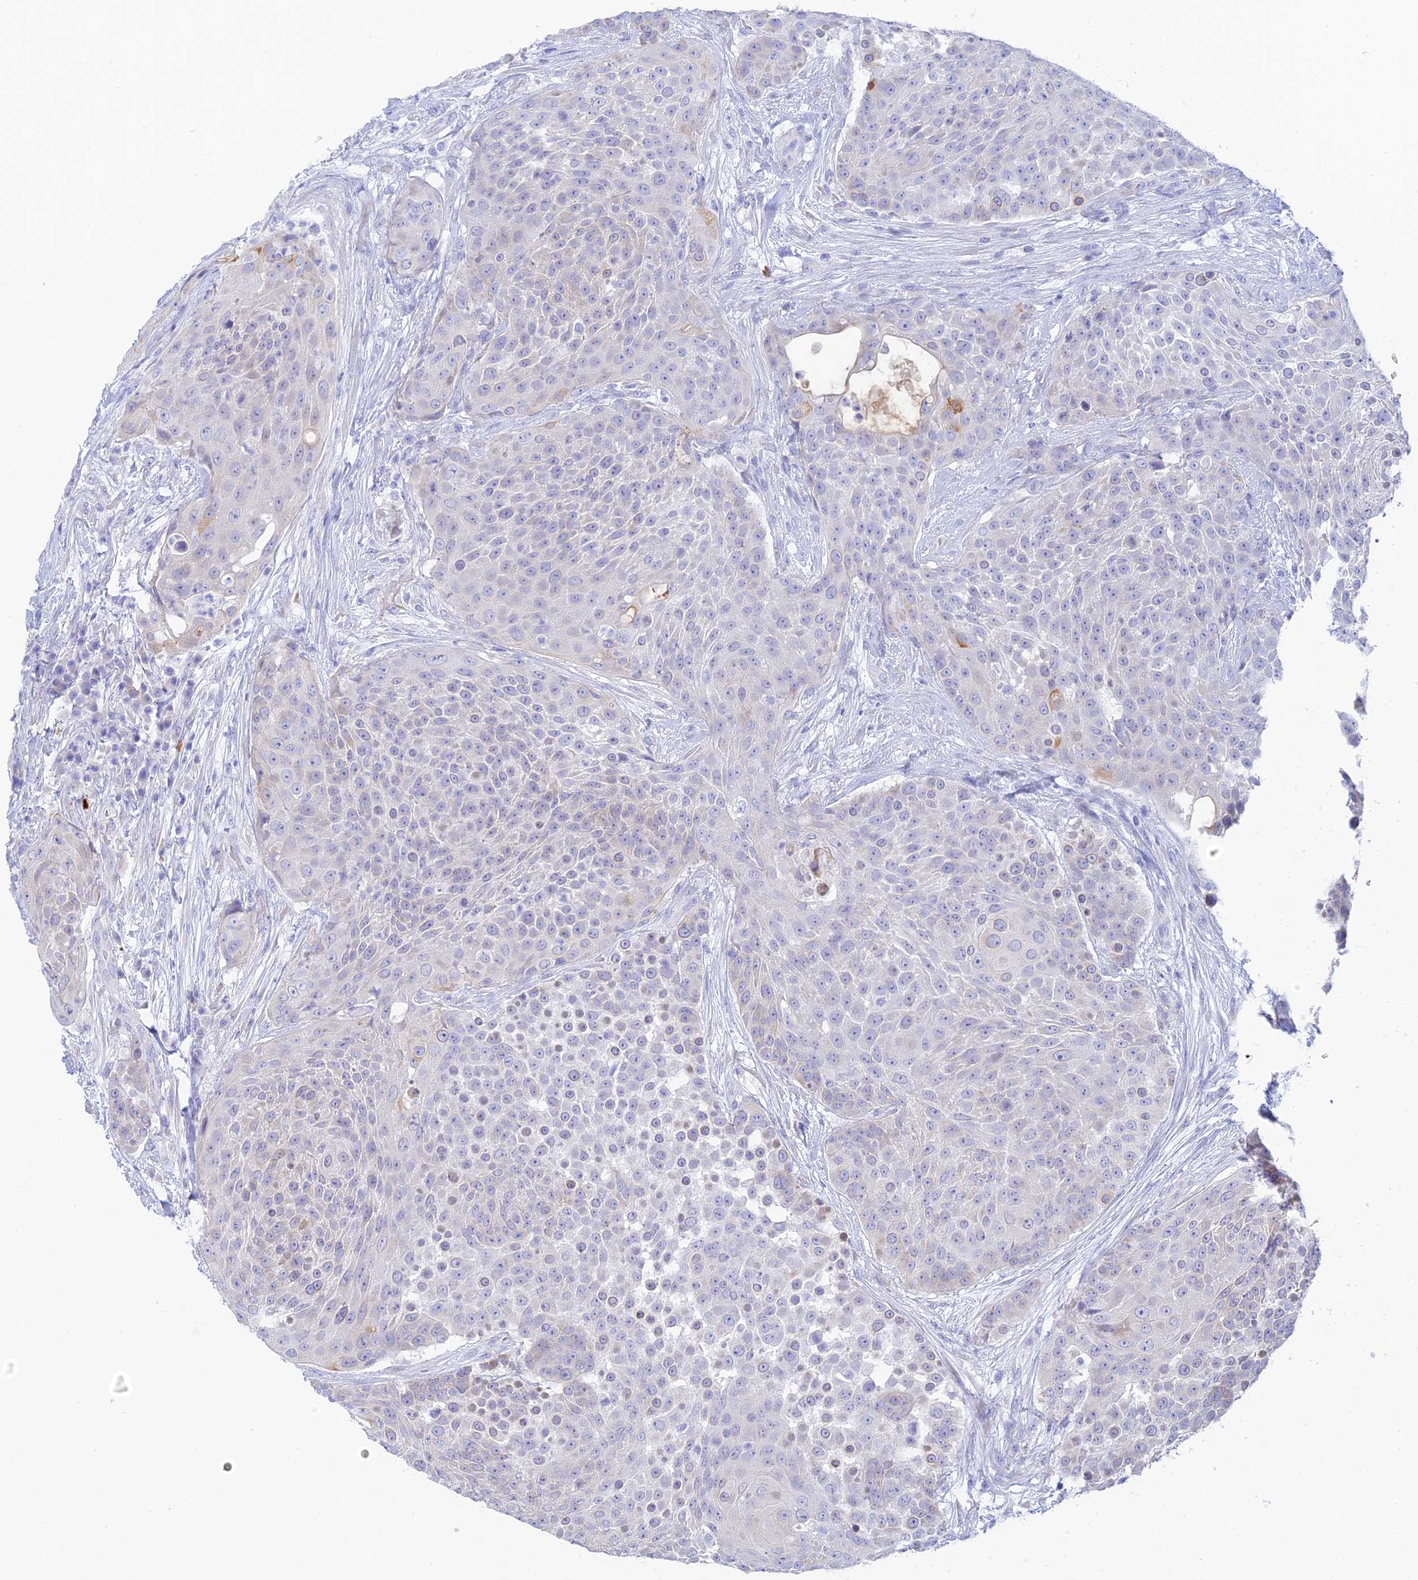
{"staining": {"intensity": "negative", "quantity": "none", "location": "none"}, "tissue": "urothelial cancer", "cell_type": "Tumor cells", "image_type": "cancer", "snomed": [{"axis": "morphology", "description": "Urothelial carcinoma, High grade"}, {"axis": "topography", "description": "Urinary bladder"}], "caption": "An image of urothelial cancer stained for a protein exhibits no brown staining in tumor cells. (DAB immunohistochemistry (IHC), high magnification).", "gene": "CEP152", "patient": {"sex": "female", "age": 63}}